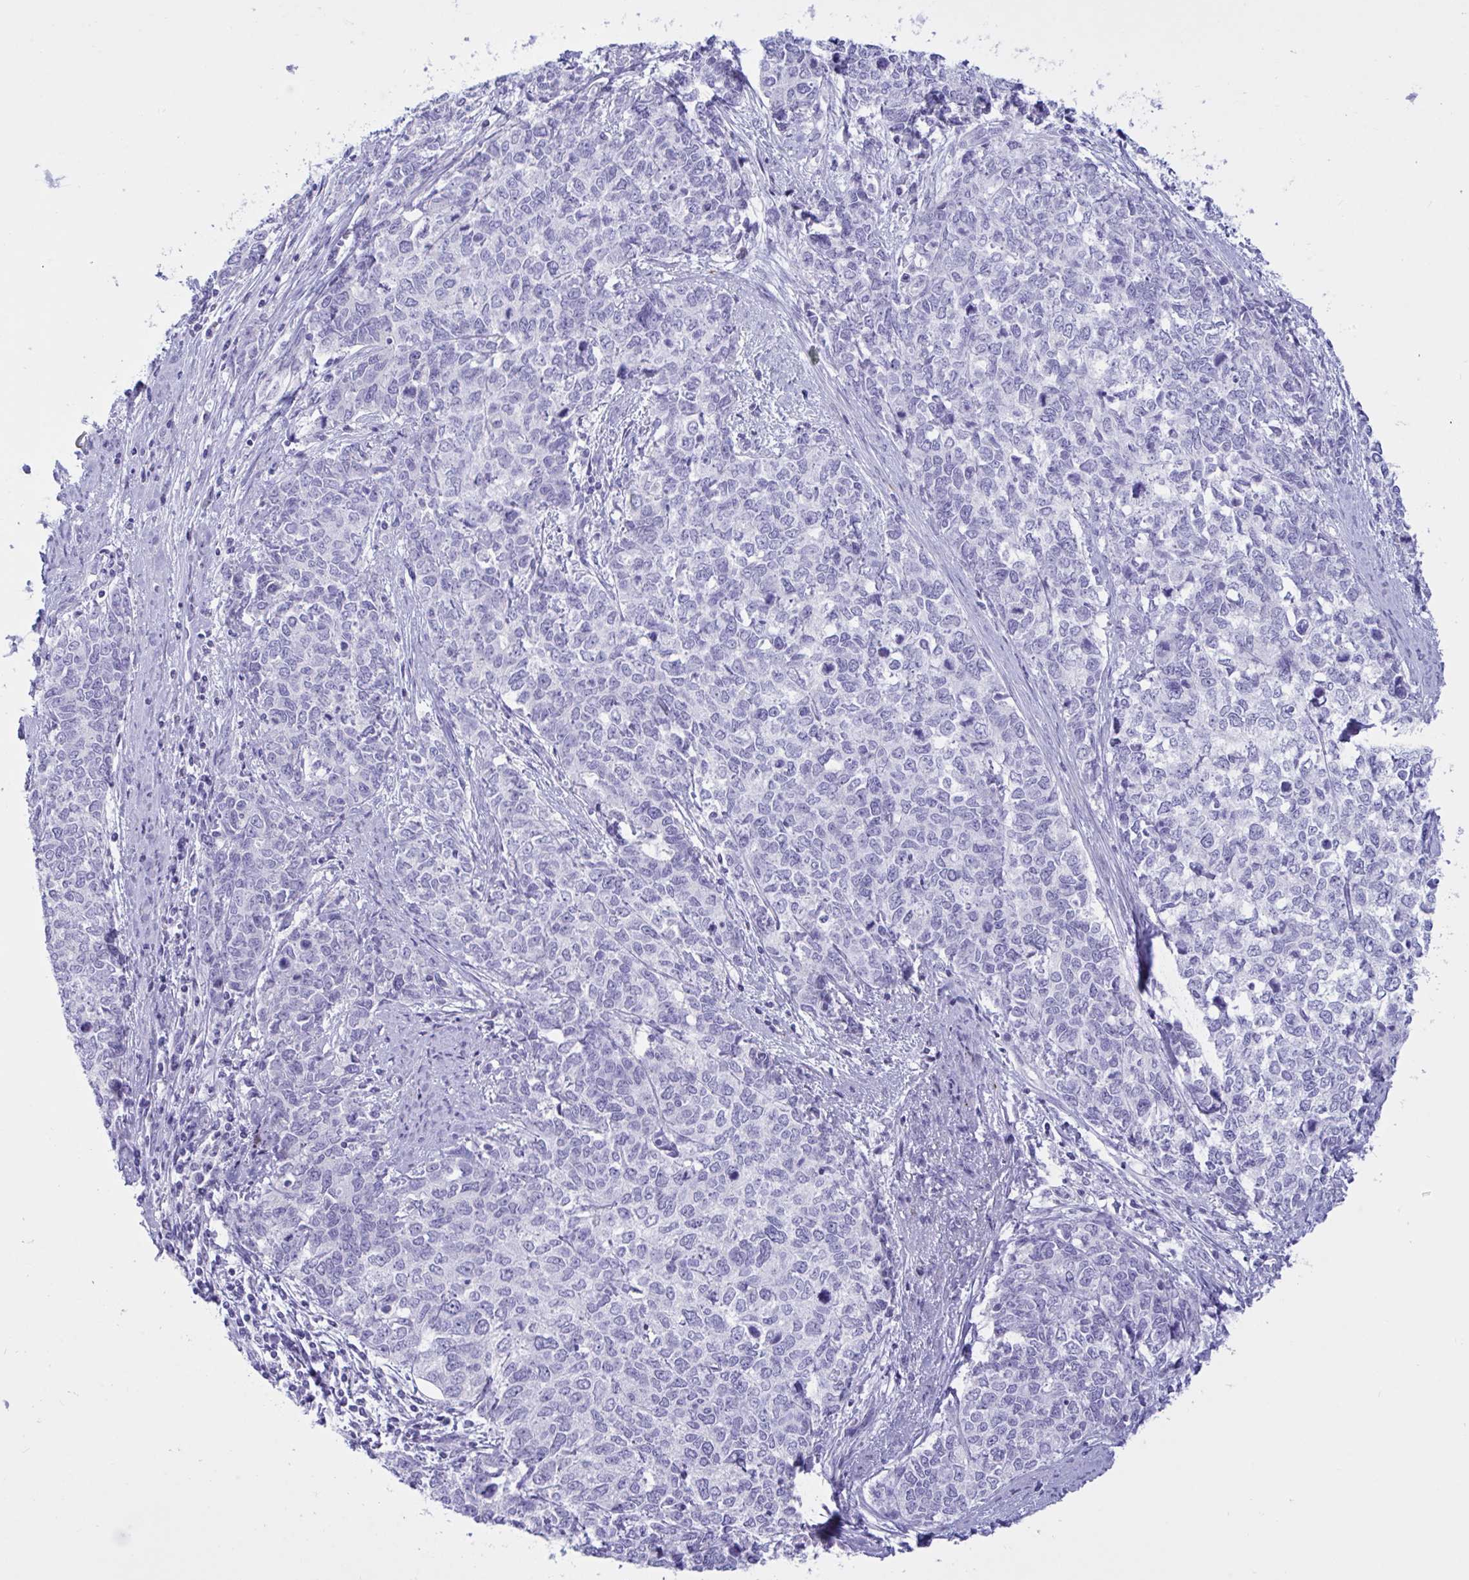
{"staining": {"intensity": "negative", "quantity": "none", "location": "none"}, "tissue": "cervical cancer", "cell_type": "Tumor cells", "image_type": "cancer", "snomed": [{"axis": "morphology", "description": "Adenocarcinoma, NOS"}, {"axis": "topography", "description": "Cervix"}], "caption": "DAB (3,3'-diaminobenzidine) immunohistochemical staining of cervical cancer (adenocarcinoma) reveals no significant expression in tumor cells. (Immunohistochemistry, brightfield microscopy, high magnification).", "gene": "OXLD1", "patient": {"sex": "female", "age": 63}}